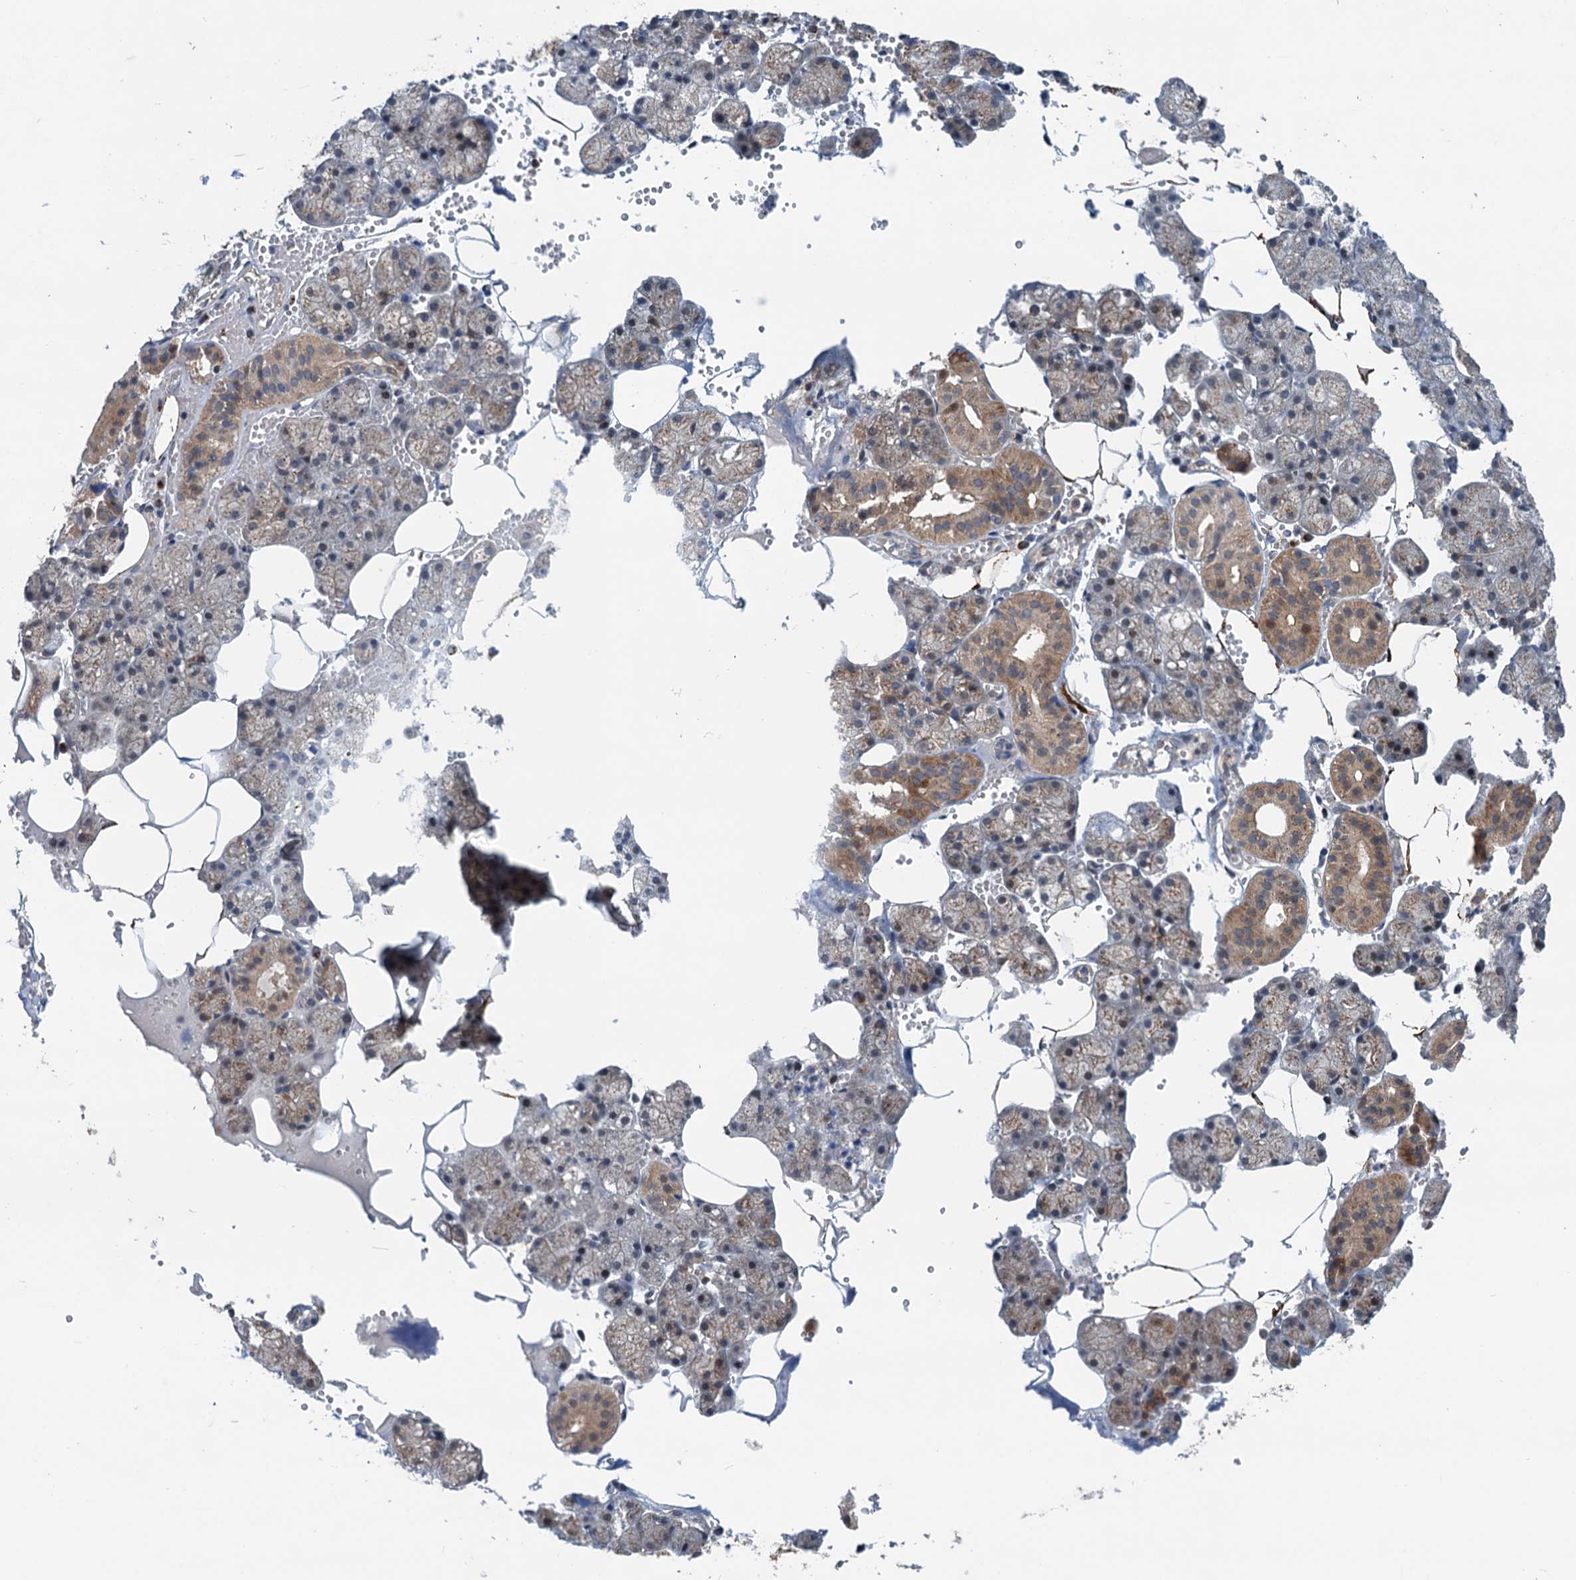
{"staining": {"intensity": "moderate", "quantity": "25%-75%", "location": "cytoplasmic/membranous"}, "tissue": "salivary gland", "cell_type": "Glandular cells", "image_type": "normal", "snomed": [{"axis": "morphology", "description": "Normal tissue, NOS"}, {"axis": "topography", "description": "Salivary gland"}], "caption": "IHC of normal salivary gland shows medium levels of moderate cytoplasmic/membranous expression in about 25%-75% of glandular cells.", "gene": "DYNC2I2", "patient": {"sex": "male", "age": 62}}